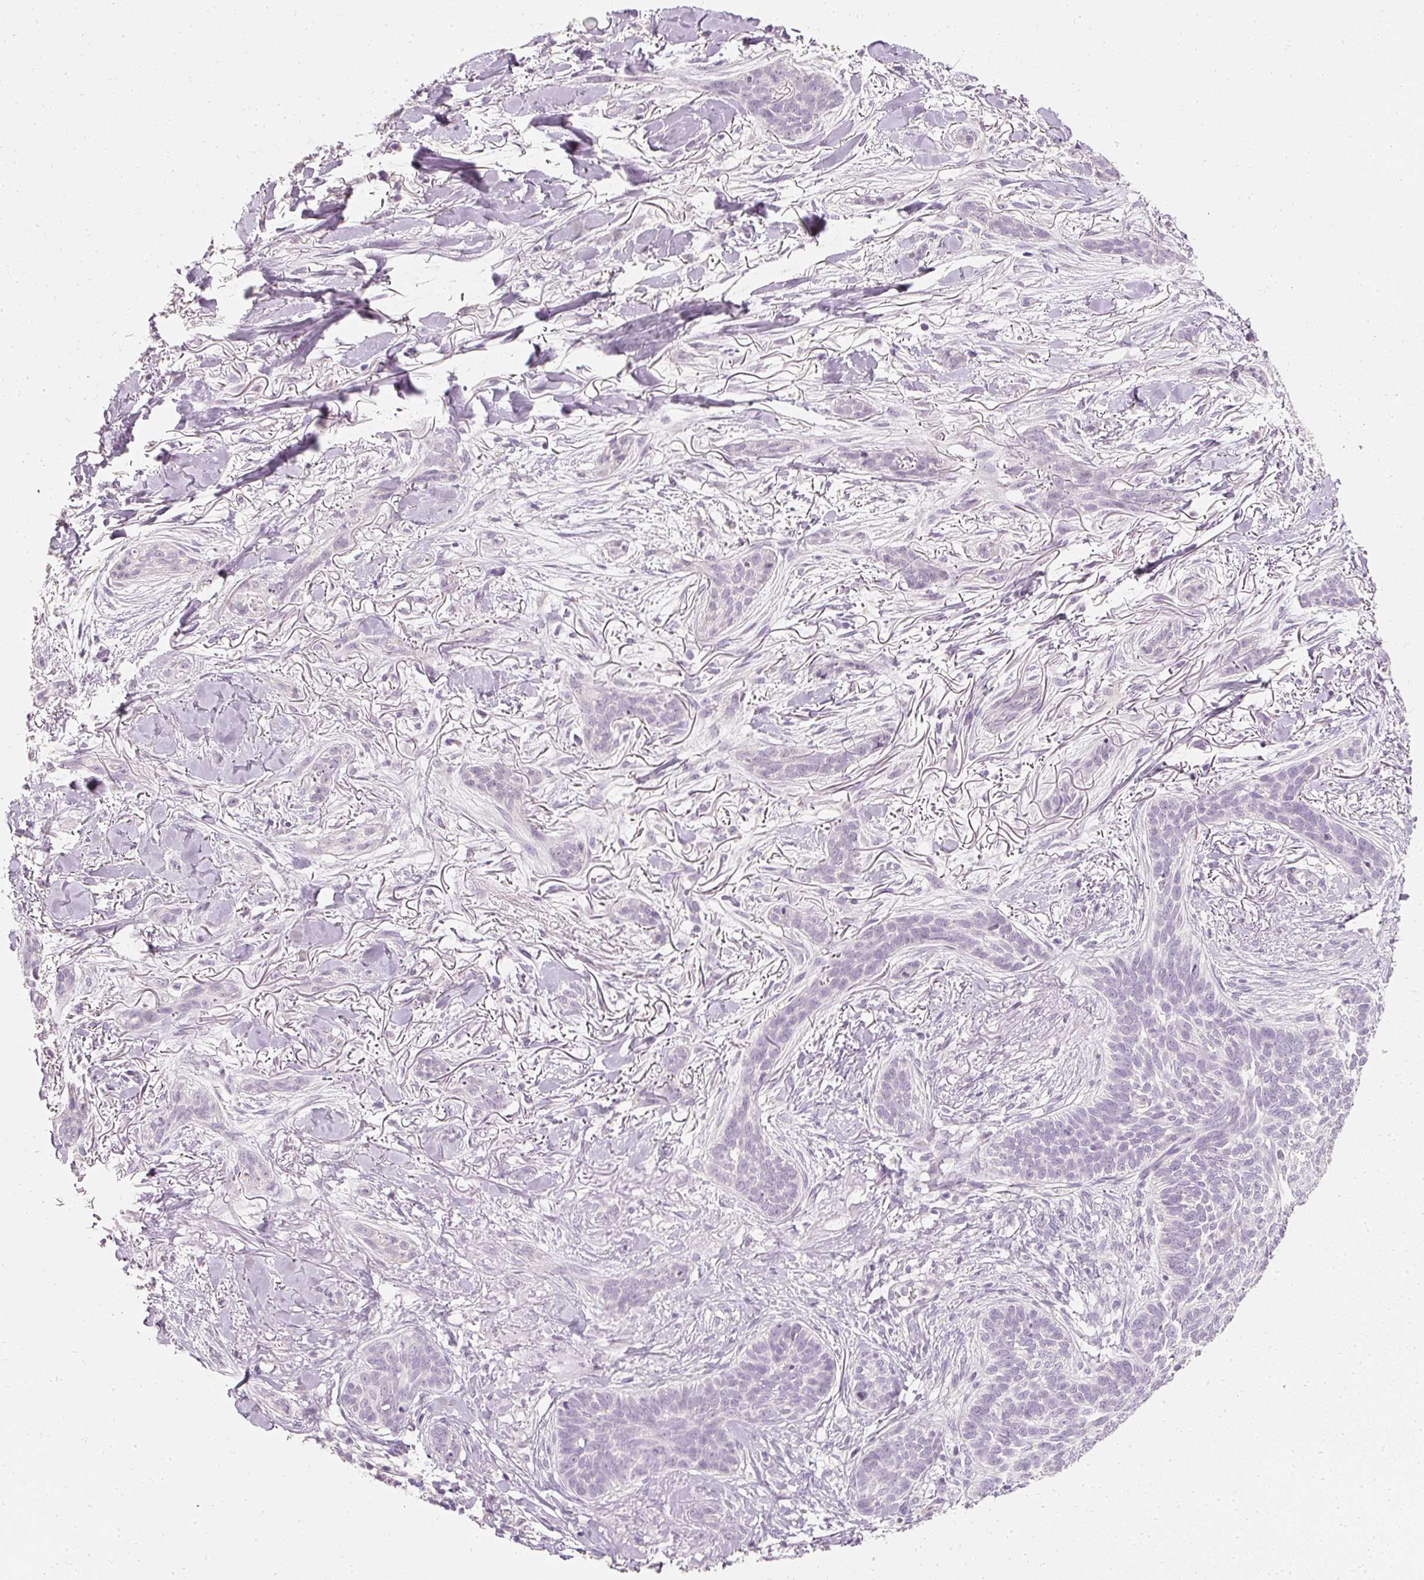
{"staining": {"intensity": "negative", "quantity": "none", "location": "none"}, "tissue": "skin cancer", "cell_type": "Tumor cells", "image_type": "cancer", "snomed": [{"axis": "morphology", "description": "Basal cell carcinoma"}, {"axis": "topography", "description": "Skin"}], "caption": "DAB immunohistochemical staining of skin cancer exhibits no significant staining in tumor cells. Brightfield microscopy of IHC stained with DAB (3,3'-diaminobenzidine) (brown) and hematoxylin (blue), captured at high magnification.", "gene": "ELAVL3", "patient": {"sex": "male", "age": 52}}